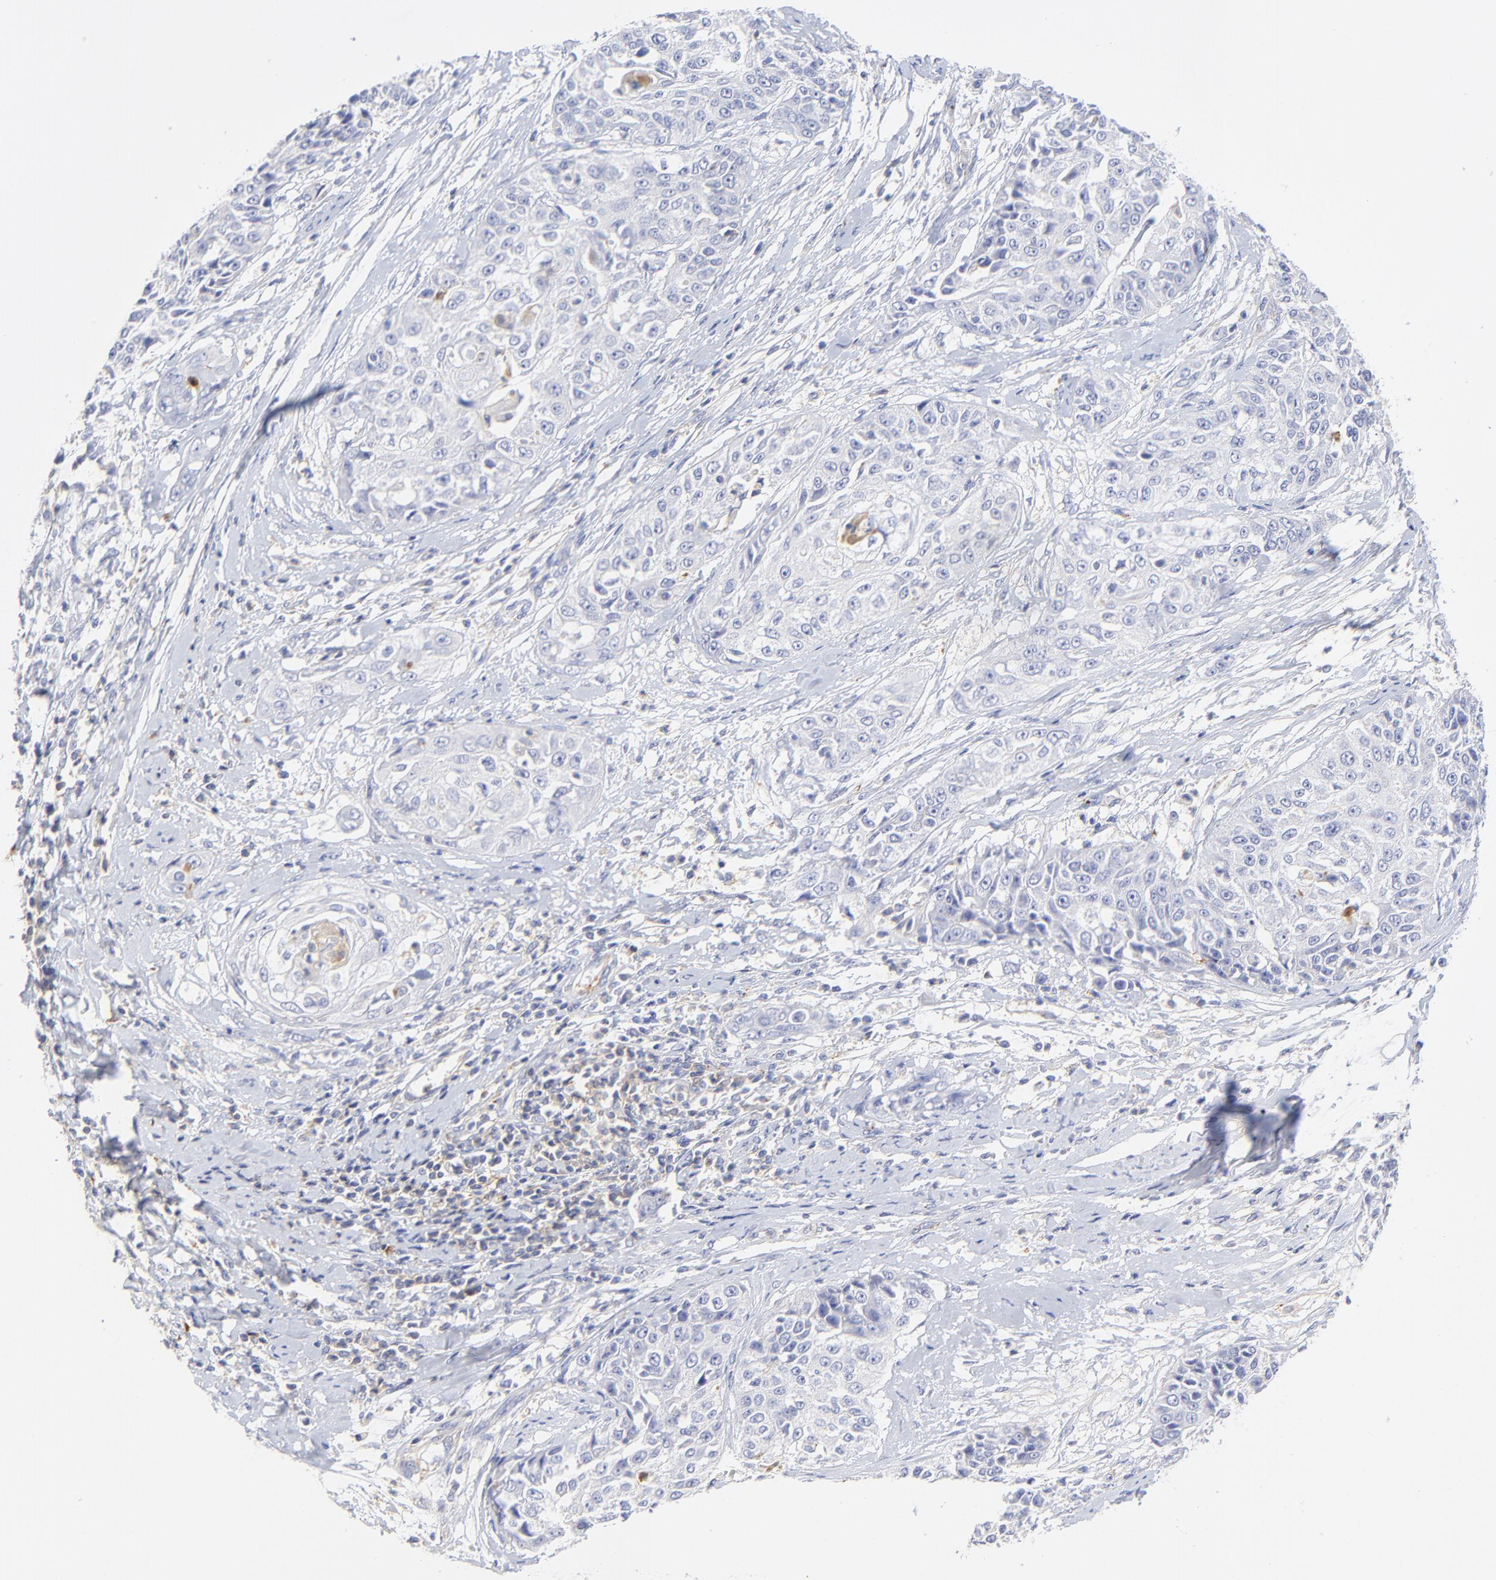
{"staining": {"intensity": "negative", "quantity": "none", "location": "none"}, "tissue": "cervical cancer", "cell_type": "Tumor cells", "image_type": "cancer", "snomed": [{"axis": "morphology", "description": "Squamous cell carcinoma, NOS"}, {"axis": "topography", "description": "Cervix"}], "caption": "DAB immunohistochemical staining of squamous cell carcinoma (cervical) reveals no significant expression in tumor cells.", "gene": "MDGA2", "patient": {"sex": "female", "age": 64}}